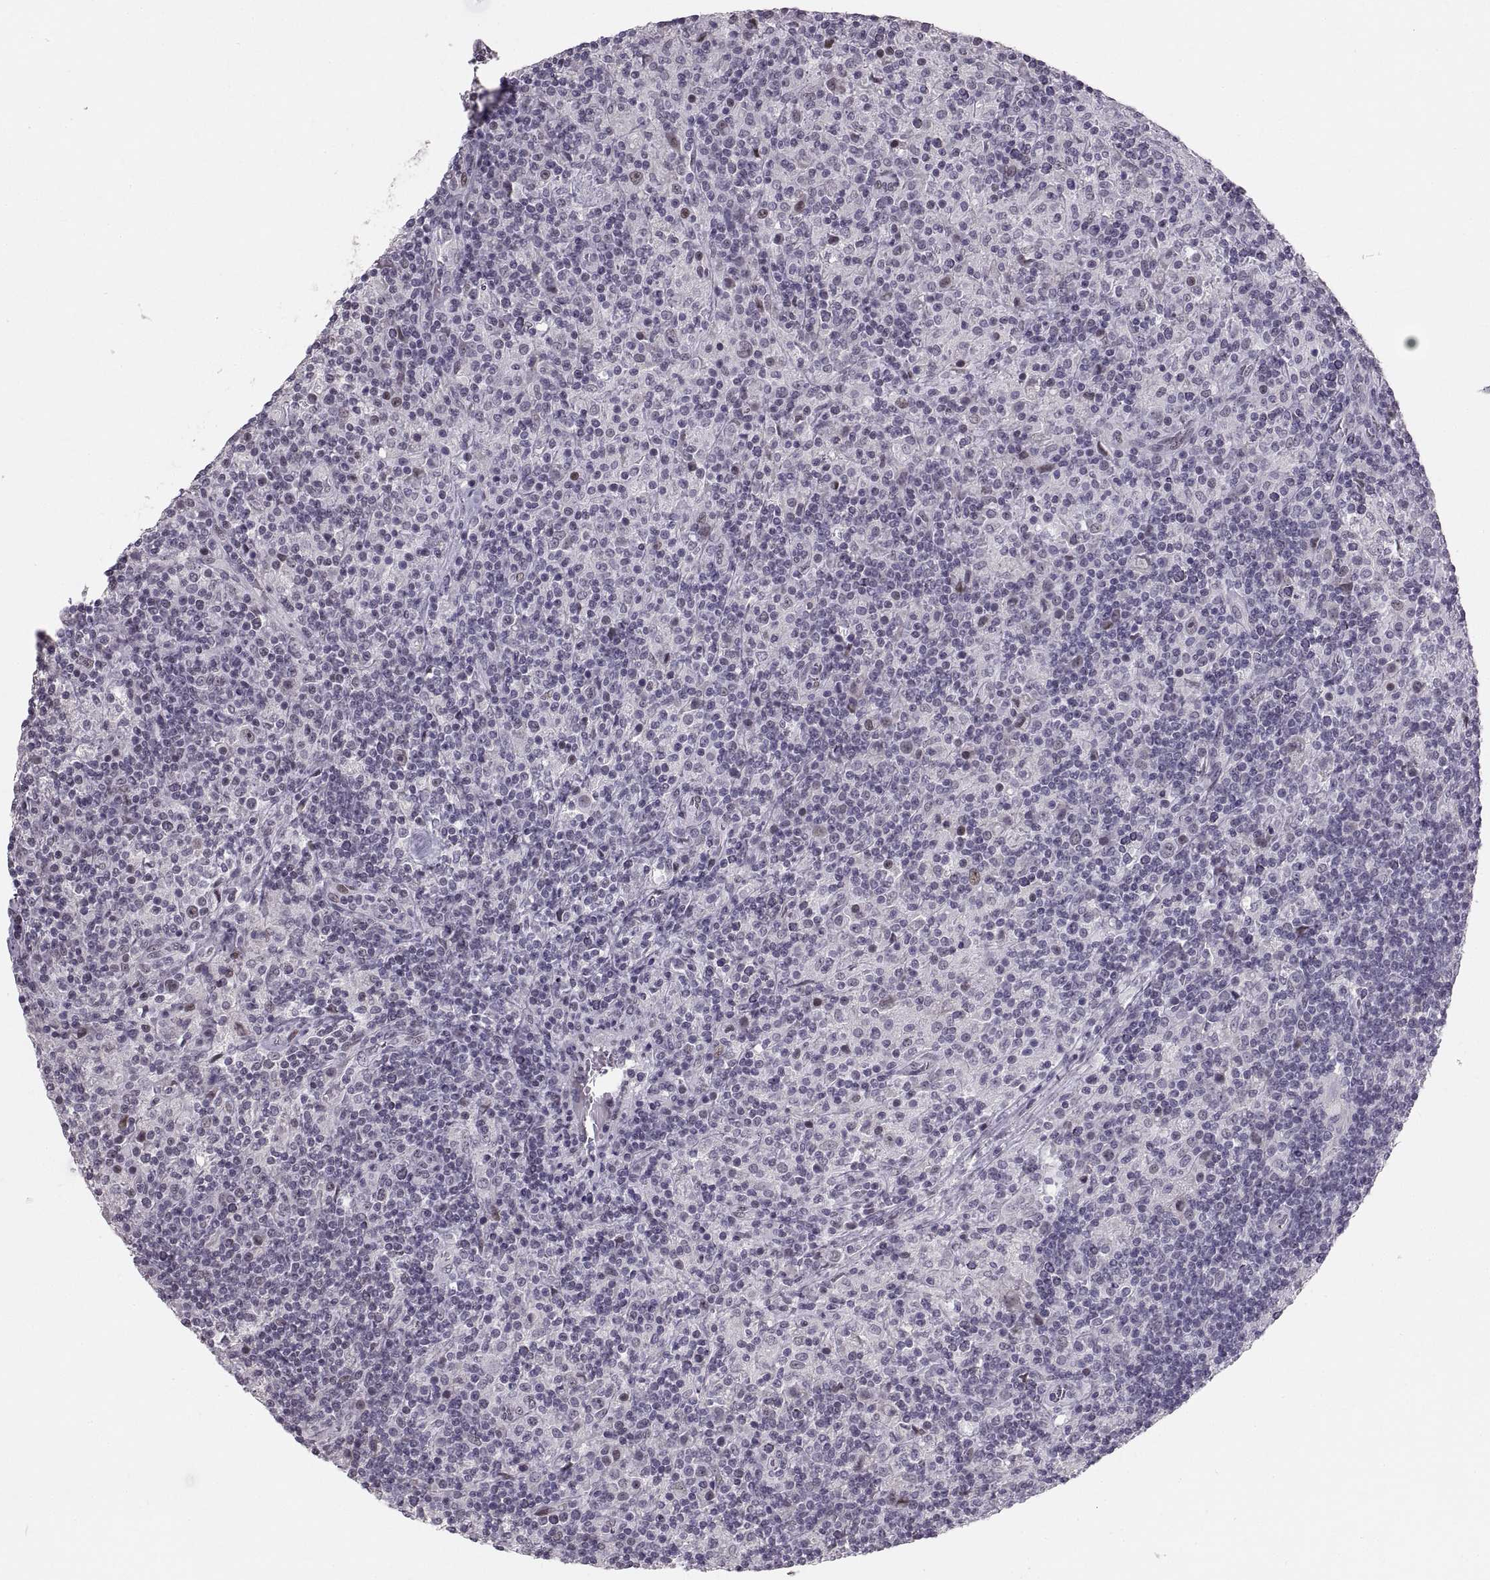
{"staining": {"intensity": "weak", "quantity": "25%-75%", "location": "nuclear"}, "tissue": "lymphoma", "cell_type": "Tumor cells", "image_type": "cancer", "snomed": [{"axis": "morphology", "description": "Hodgkin's disease, NOS"}, {"axis": "topography", "description": "Lymph node"}], "caption": "Immunohistochemistry photomicrograph of lymphoma stained for a protein (brown), which displays low levels of weak nuclear staining in approximately 25%-75% of tumor cells.", "gene": "NANOS3", "patient": {"sex": "male", "age": 70}}